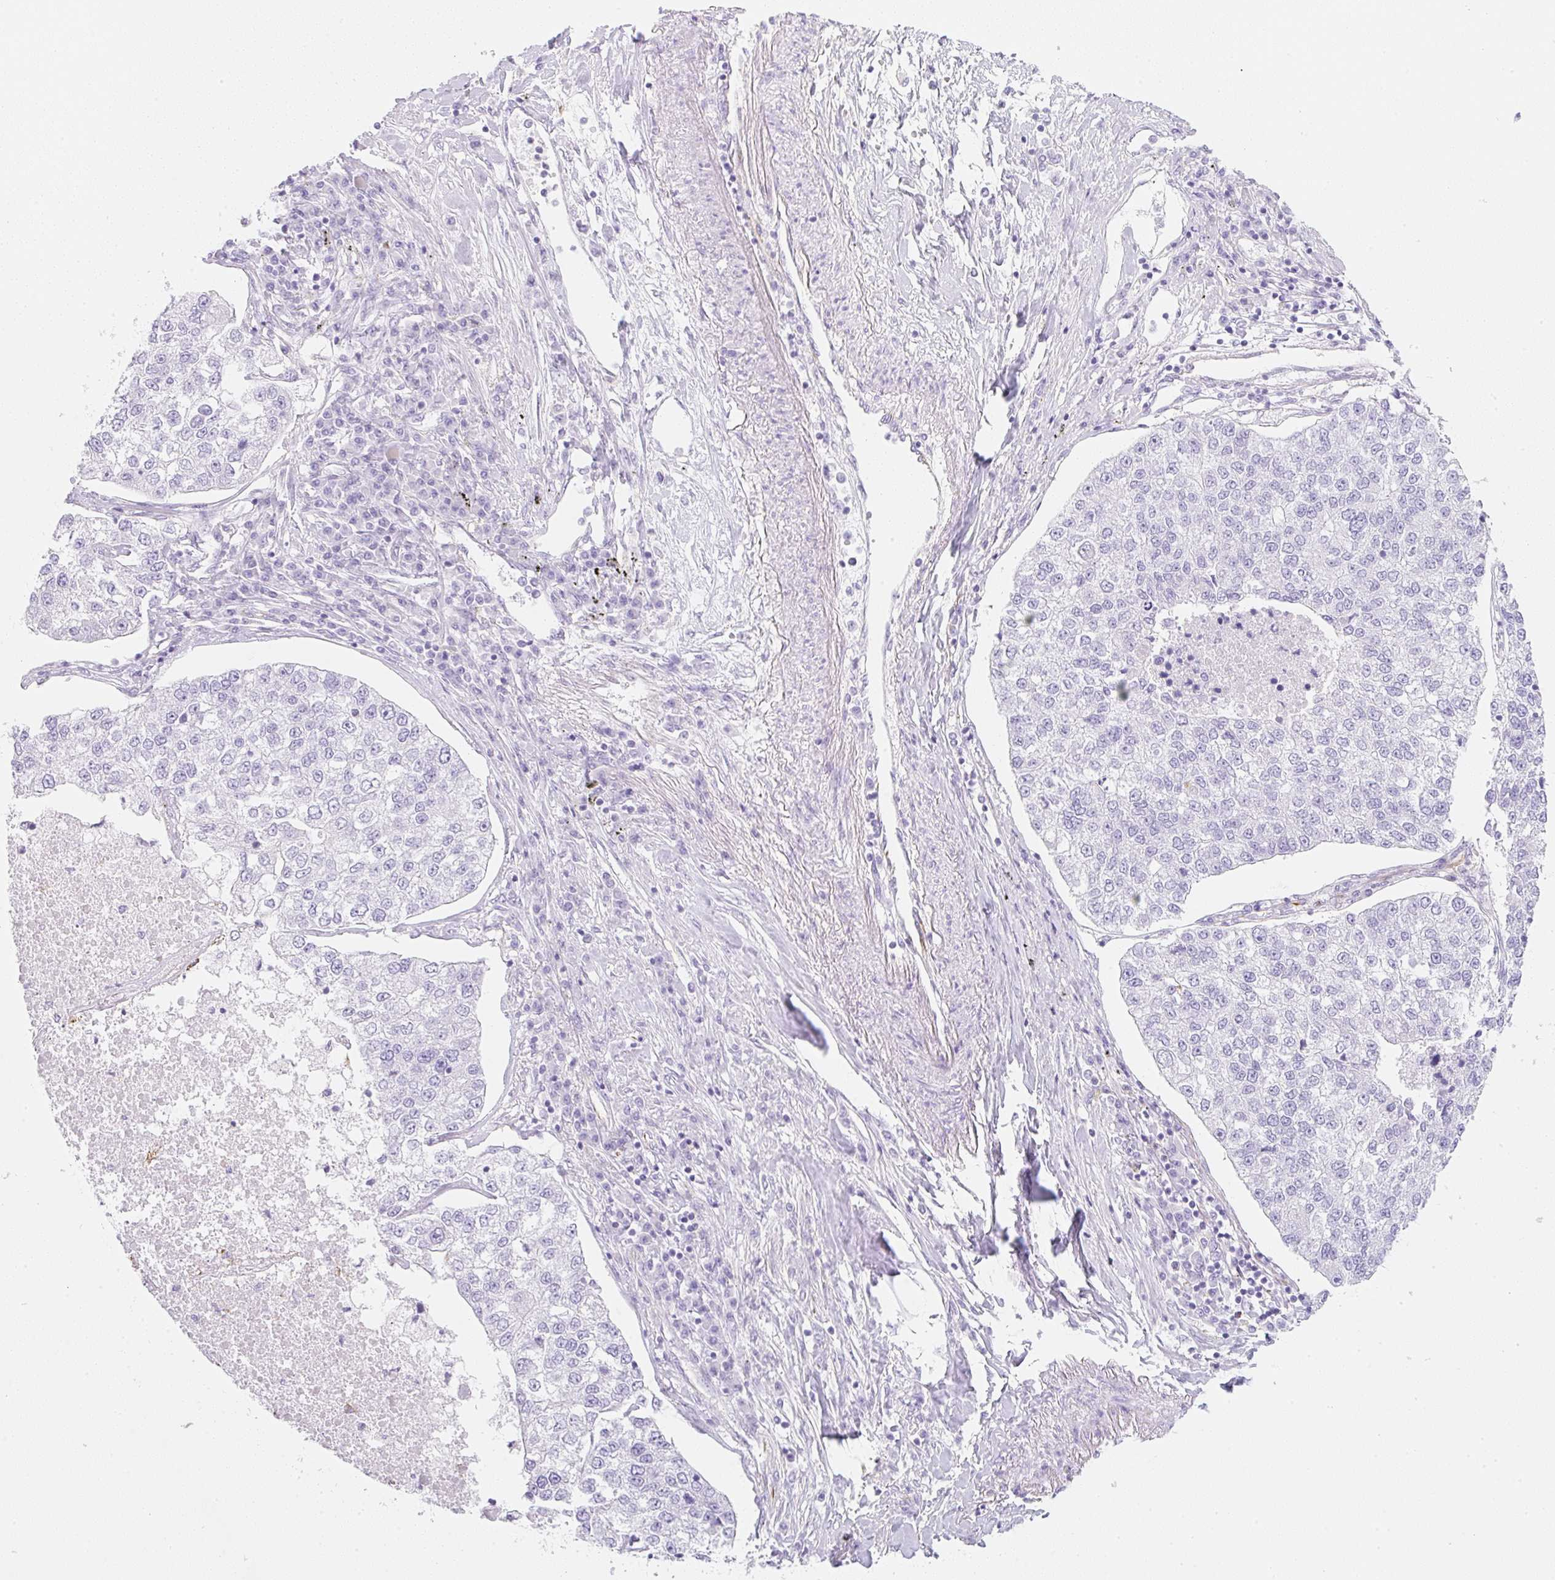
{"staining": {"intensity": "negative", "quantity": "none", "location": "none"}, "tissue": "lung cancer", "cell_type": "Tumor cells", "image_type": "cancer", "snomed": [{"axis": "morphology", "description": "Adenocarcinoma, NOS"}, {"axis": "topography", "description": "Lung"}], "caption": "High magnification brightfield microscopy of lung adenocarcinoma stained with DAB (brown) and counterstained with hematoxylin (blue): tumor cells show no significant positivity.", "gene": "ZNF689", "patient": {"sex": "male", "age": 49}}